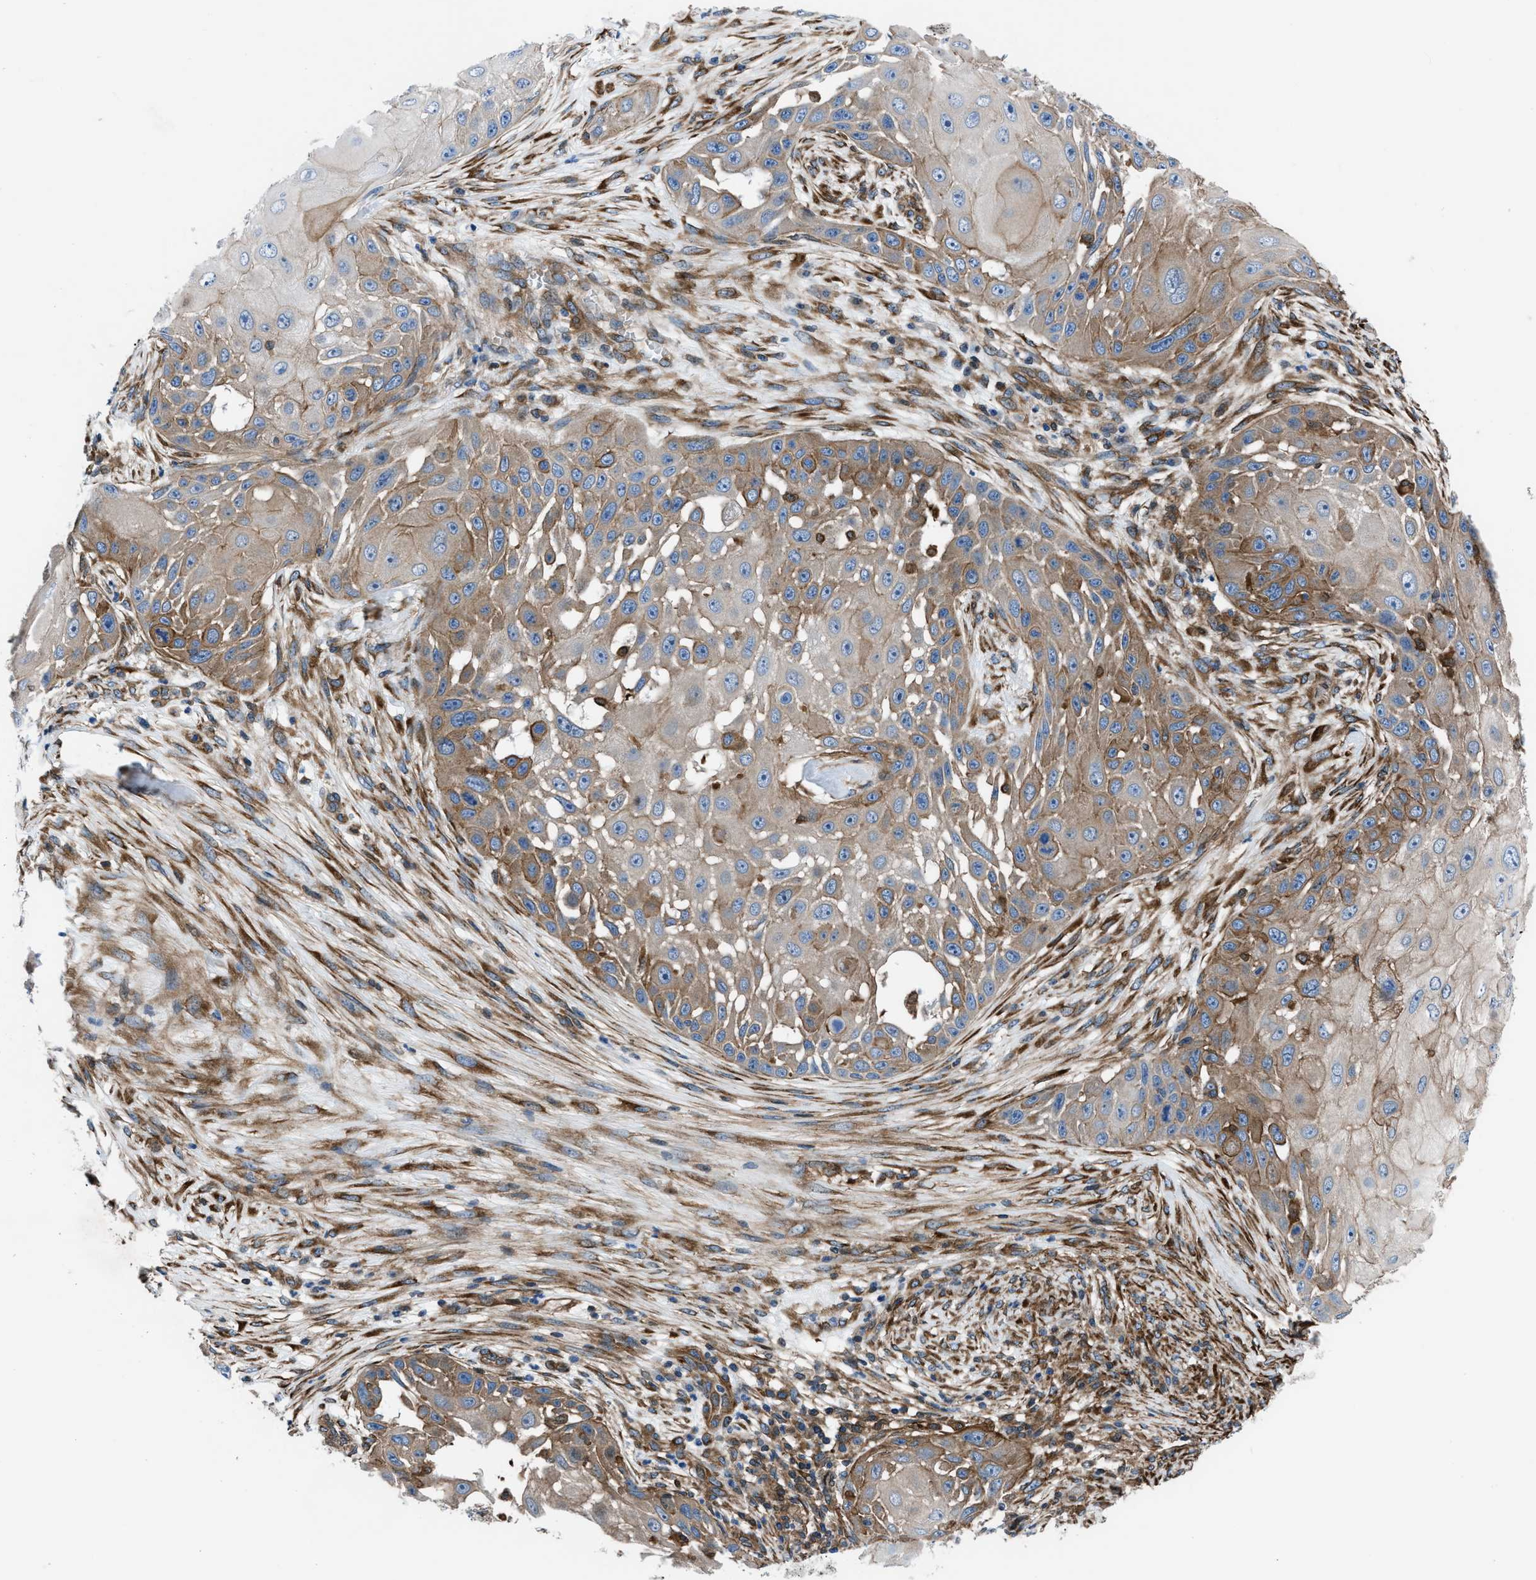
{"staining": {"intensity": "moderate", "quantity": "25%-75%", "location": "cytoplasmic/membranous"}, "tissue": "skin cancer", "cell_type": "Tumor cells", "image_type": "cancer", "snomed": [{"axis": "morphology", "description": "Squamous cell carcinoma, NOS"}, {"axis": "topography", "description": "Skin"}], "caption": "Immunohistochemistry of squamous cell carcinoma (skin) reveals medium levels of moderate cytoplasmic/membranous positivity in approximately 25%-75% of tumor cells.", "gene": "DMAC1", "patient": {"sex": "female", "age": 44}}